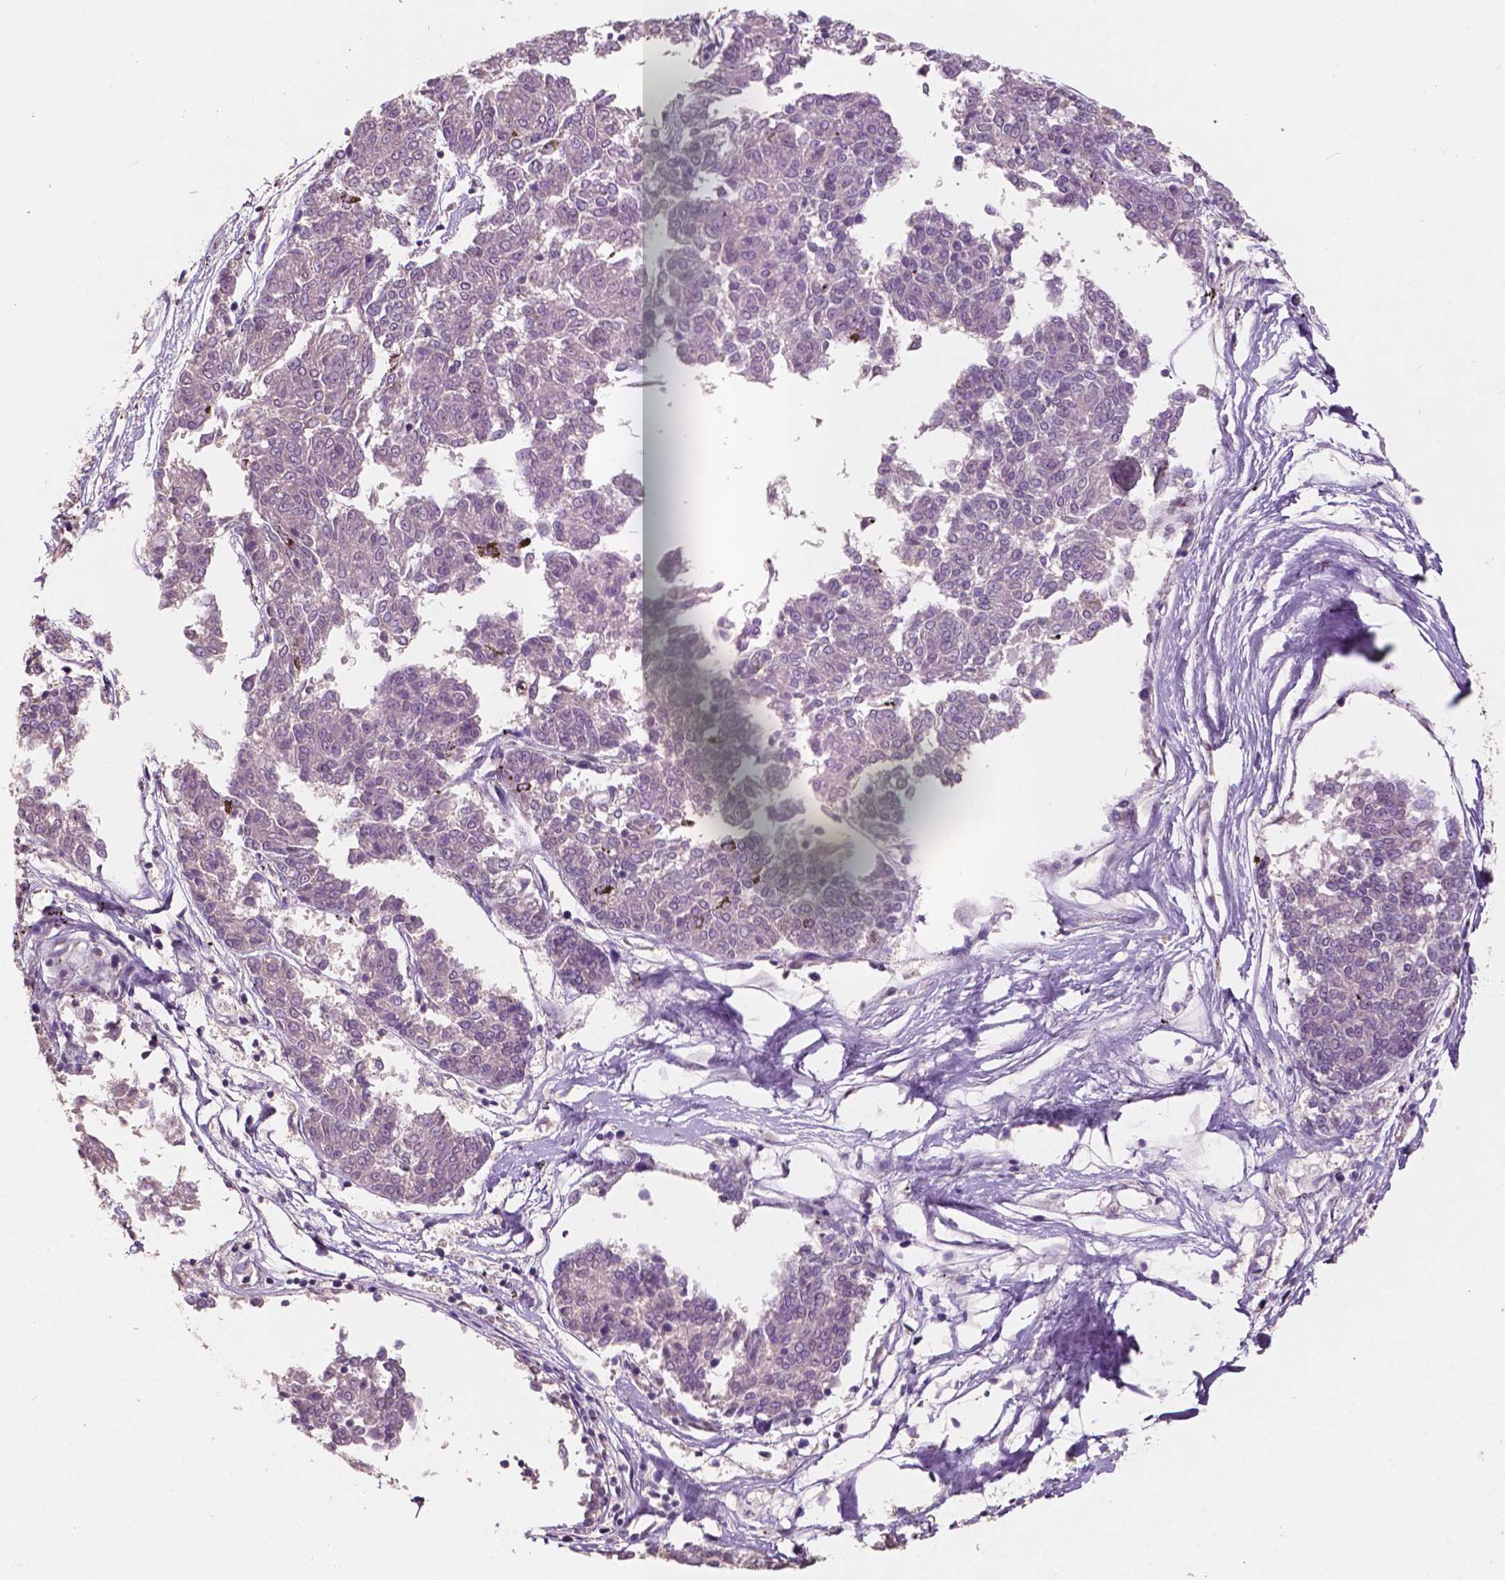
{"staining": {"intensity": "negative", "quantity": "none", "location": "none"}, "tissue": "melanoma", "cell_type": "Tumor cells", "image_type": "cancer", "snomed": [{"axis": "morphology", "description": "Malignant melanoma, NOS"}, {"axis": "topography", "description": "Skin"}], "caption": "High magnification brightfield microscopy of malignant melanoma stained with DAB (brown) and counterstained with hematoxylin (blue): tumor cells show no significant staining.", "gene": "CHPT1", "patient": {"sex": "female", "age": 72}}